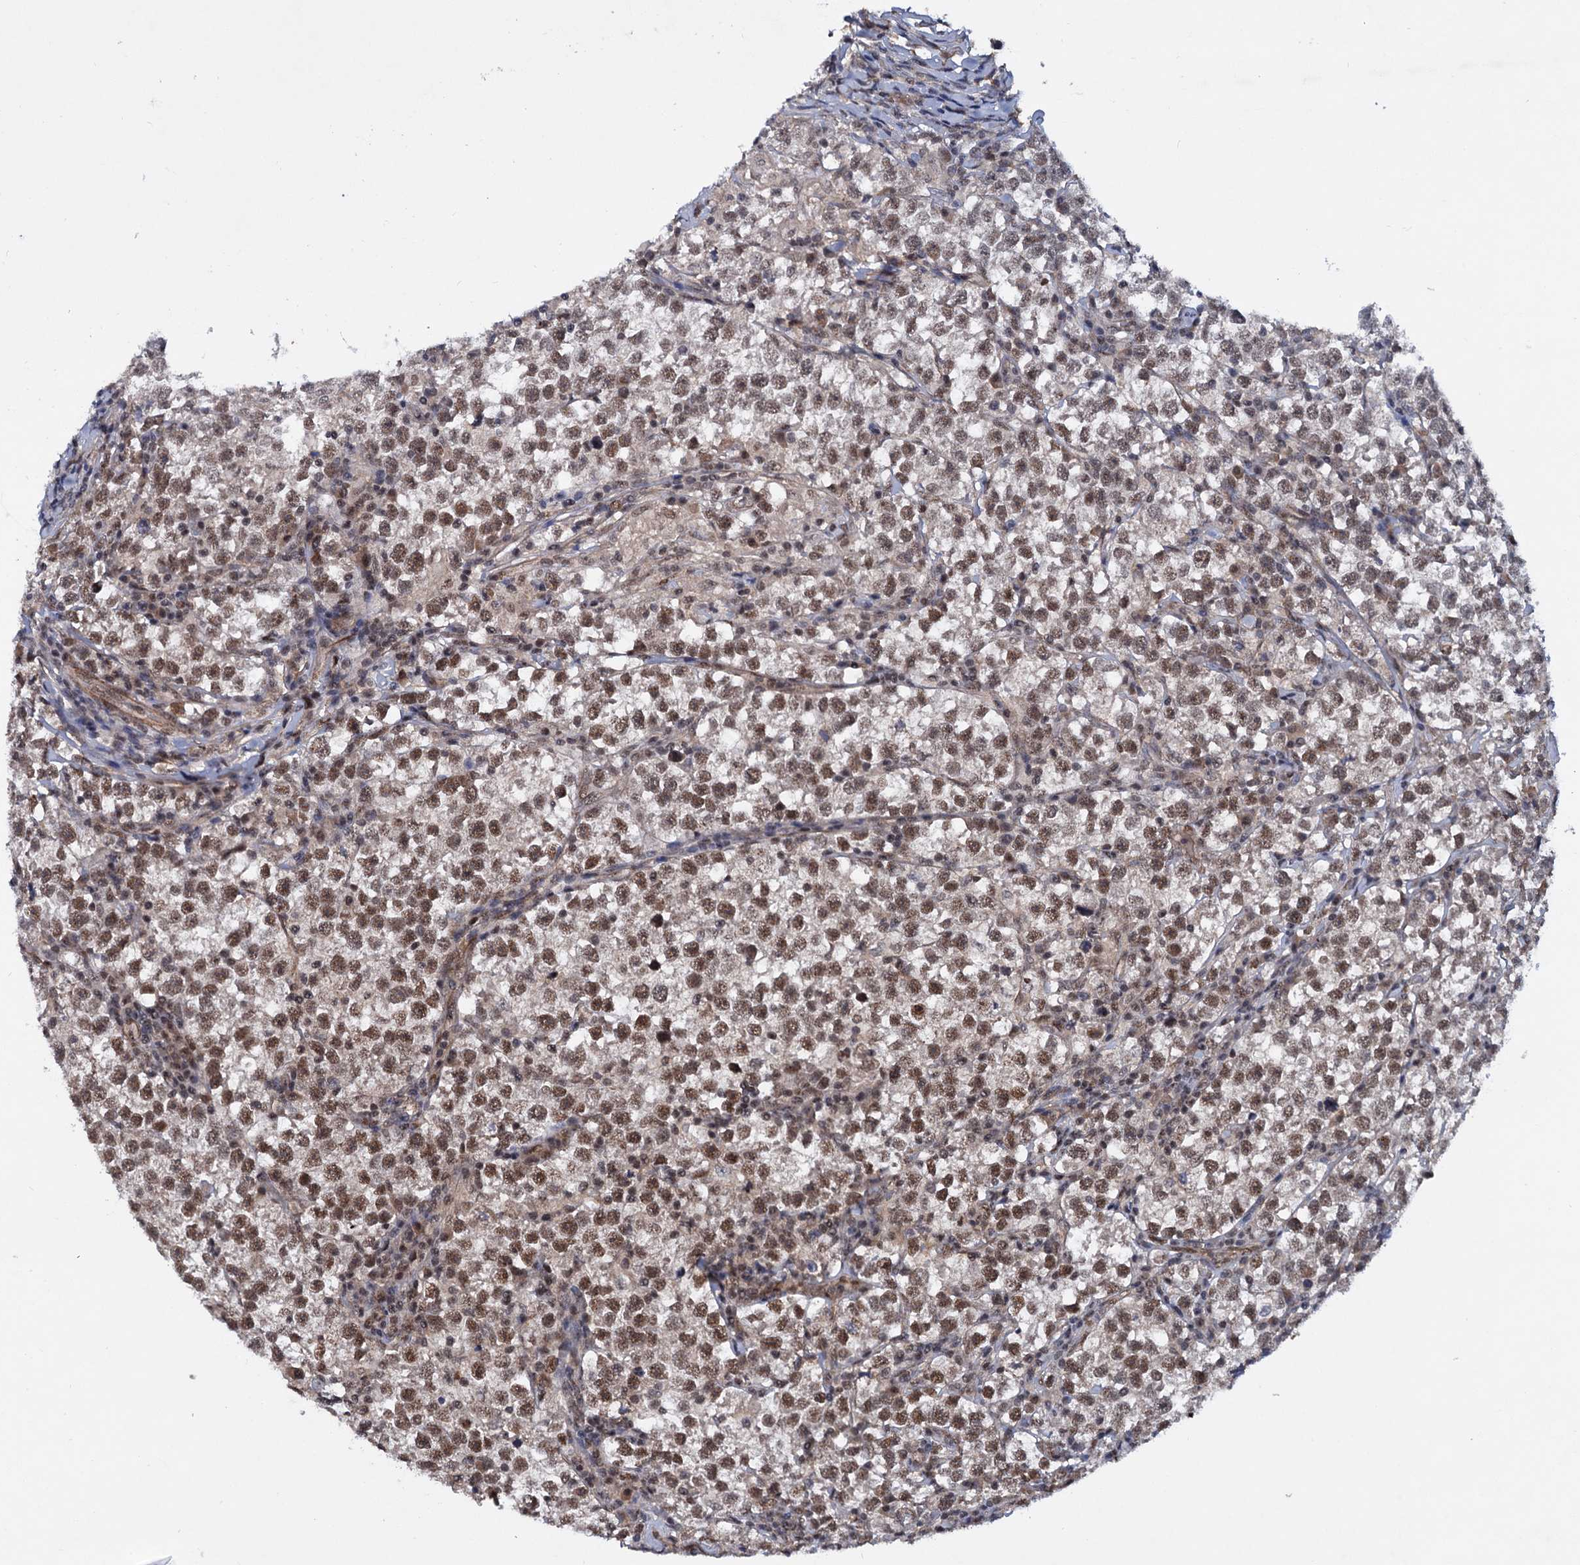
{"staining": {"intensity": "moderate", "quantity": ">75%", "location": "nuclear"}, "tissue": "testis cancer", "cell_type": "Tumor cells", "image_type": "cancer", "snomed": [{"axis": "morphology", "description": "Normal tissue, NOS"}, {"axis": "morphology", "description": "Seminoma, NOS"}, {"axis": "topography", "description": "Testis"}], "caption": "Approximately >75% of tumor cells in human seminoma (testis) exhibit moderate nuclear protein expression as visualized by brown immunohistochemical staining.", "gene": "TBC1D12", "patient": {"sex": "male", "age": 43}}